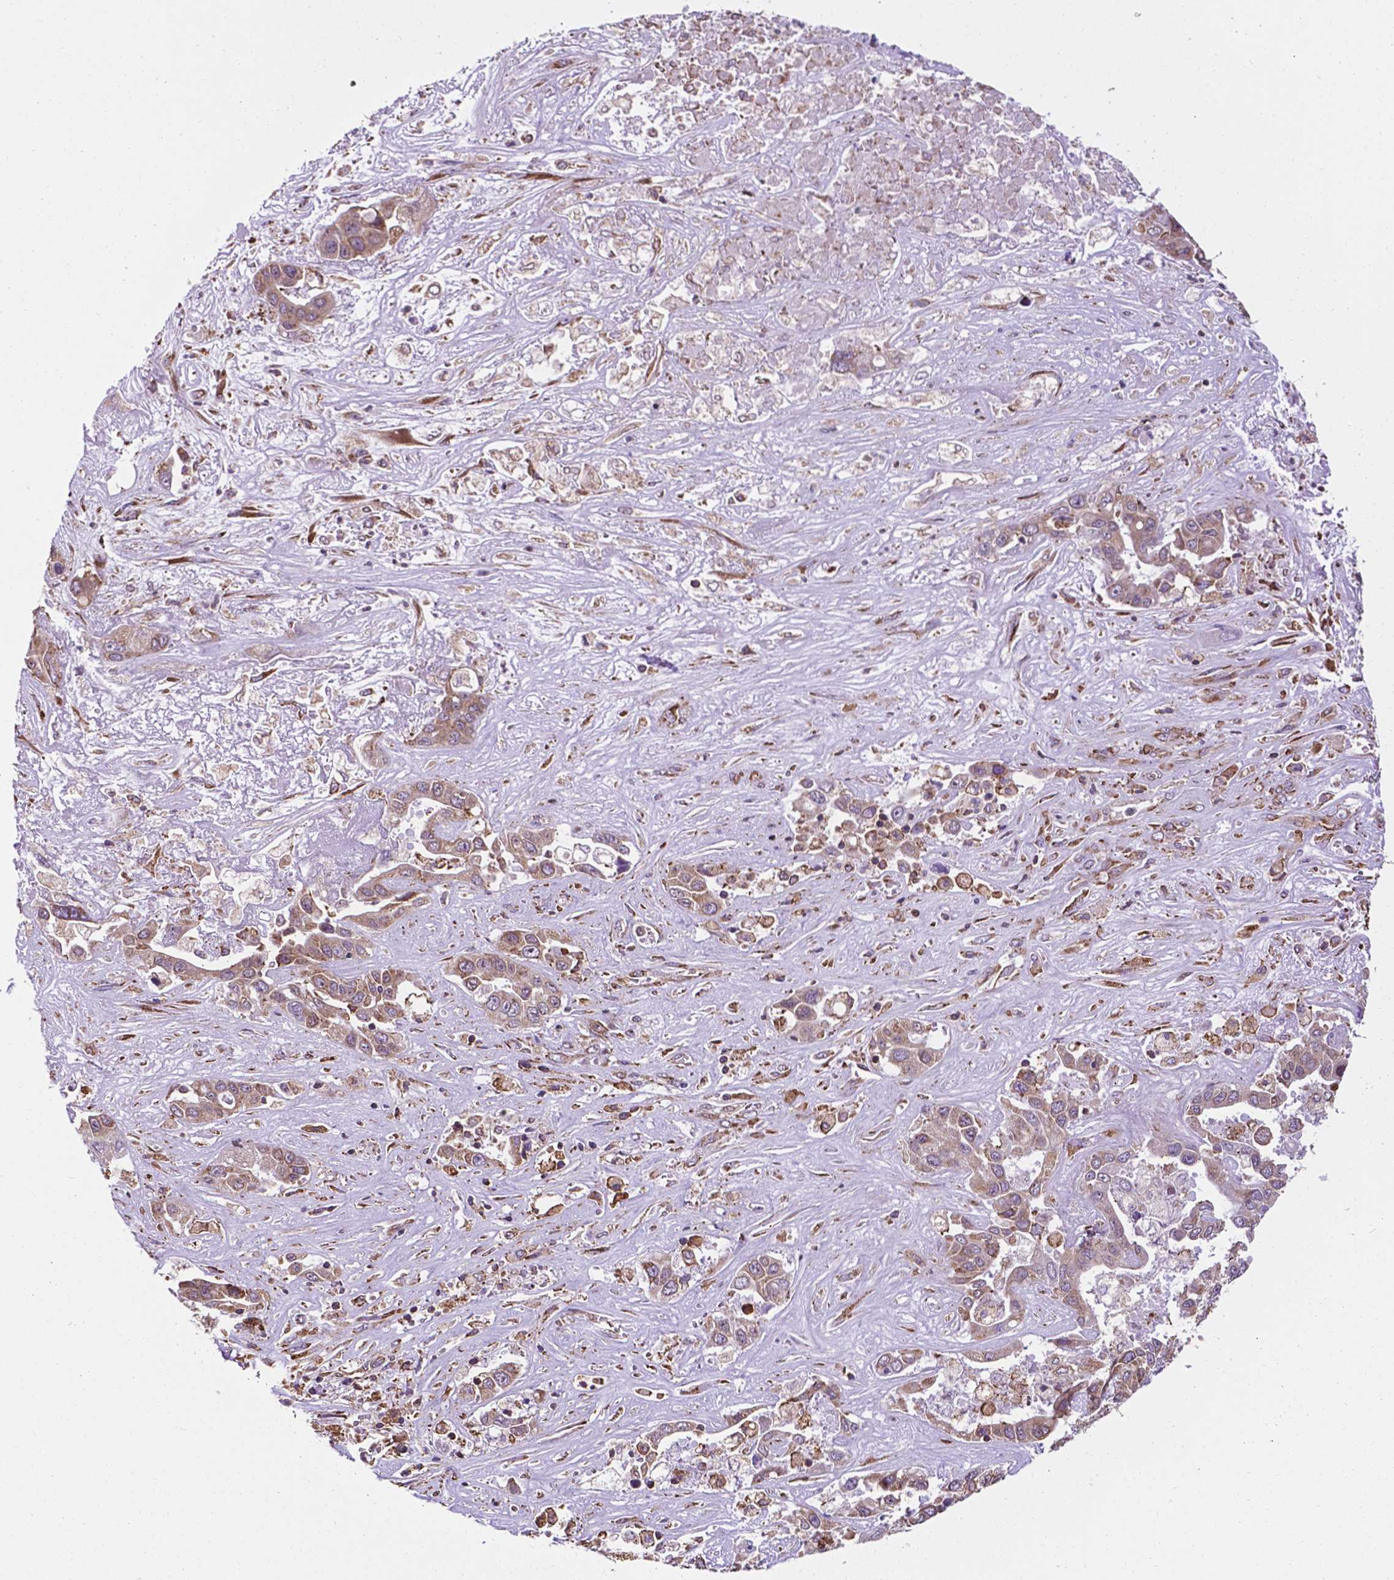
{"staining": {"intensity": "negative", "quantity": "none", "location": "none"}, "tissue": "liver cancer", "cell_type": "Tumor cells", "image_type": "cancer", "snomed": [{"axis": "morphology", "description": "Cholangiocarcinoma"}, {"axis": "topography", "description": "Liver"}], "caption": "Tumor cells are negative for protein expression in human liver cancer (cholangiocarcinoma). (DAB (3,3'-diaminobenzidine) immunohistochemistry with hematoxylin counter stain).", "gene": "GANAB", "patient": {"sex": "female", "age": 52}}